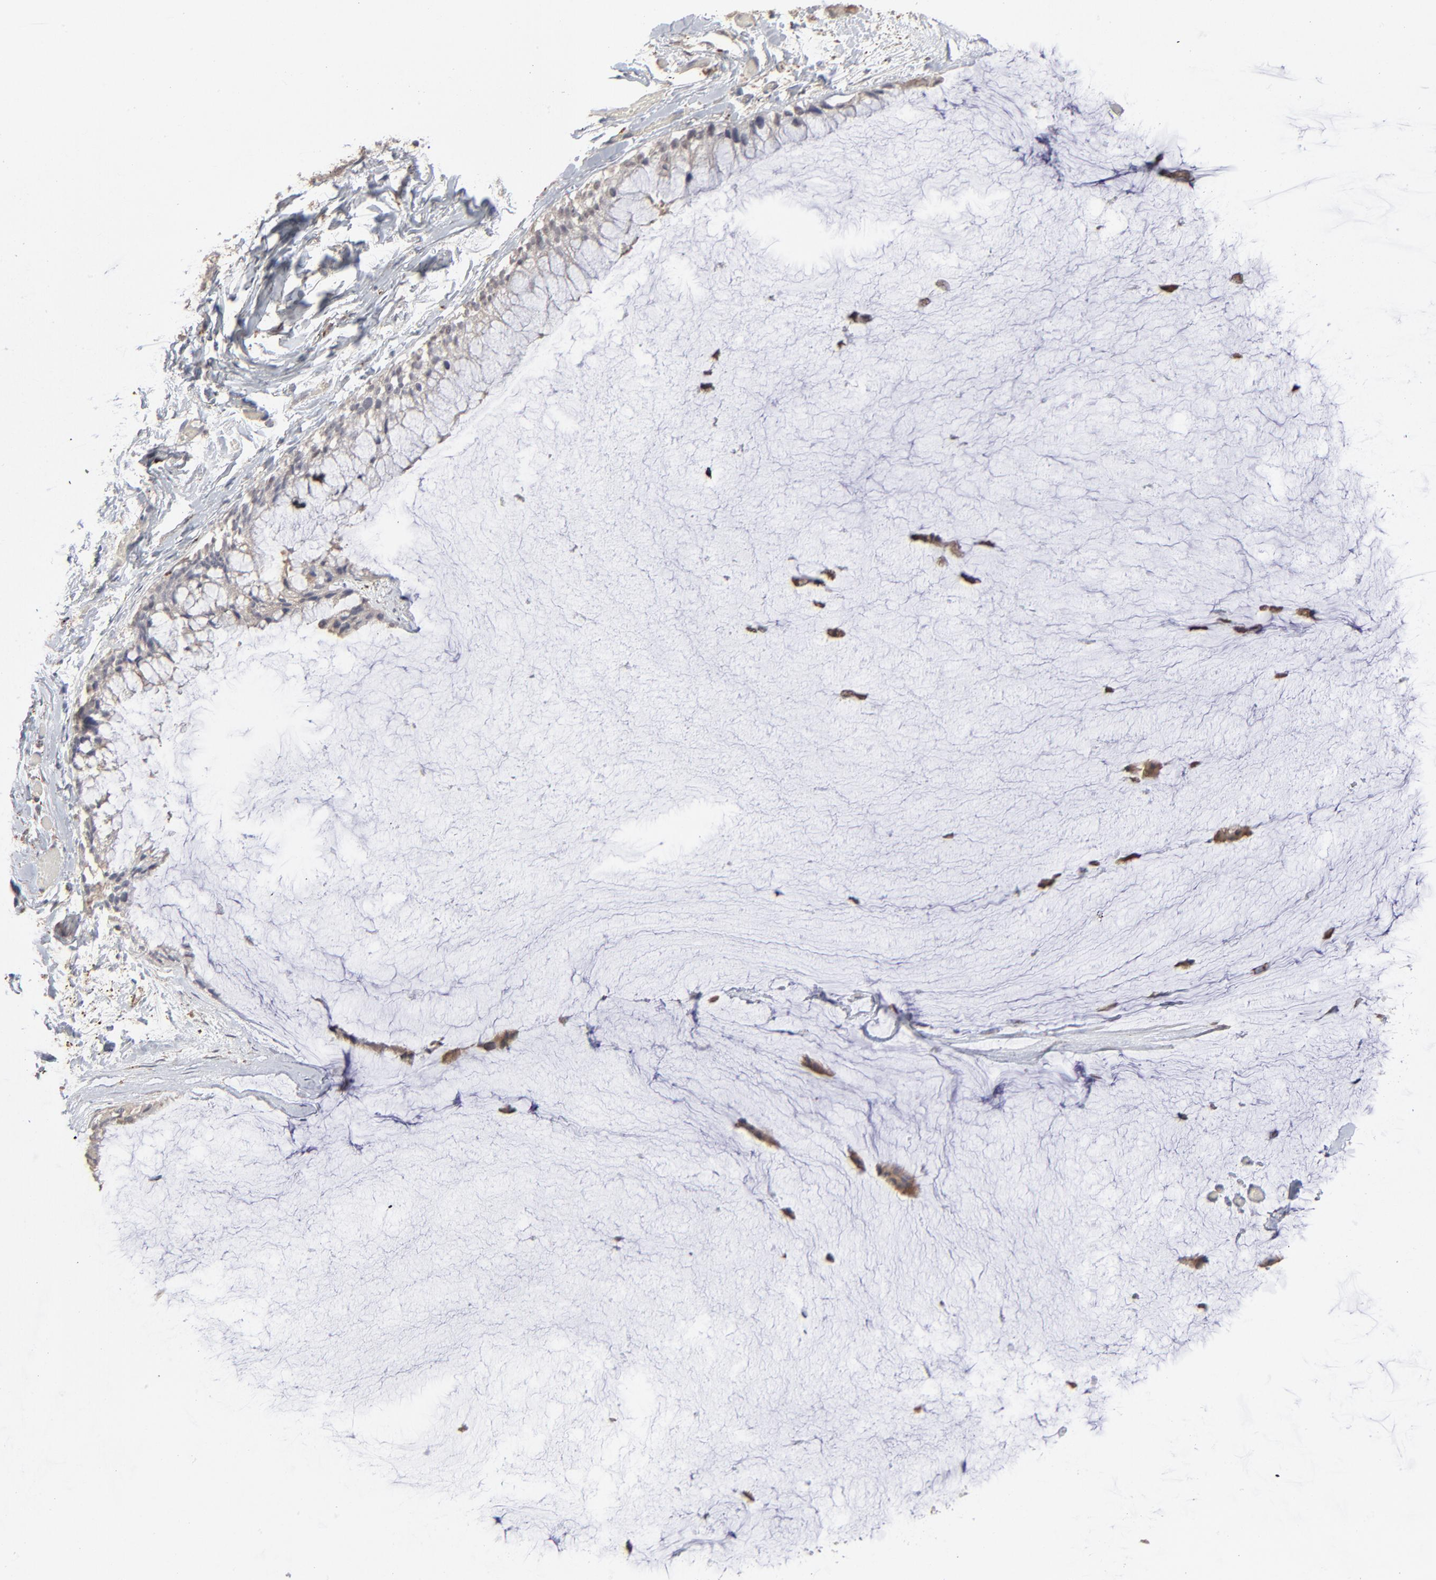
{"staining": {"intensity": "weak", "quantity": ">75%", "location": "cytoplasmic/membranous"}, "tissue": "ovarian cancer", "cell_type": "Tumor cells", "image_type": "cancer", "snomed": [{"axis": "morphology", "description": "Cystadenocarcinoma, mucinous, NOS"}, {"axis": "topography", "description": "Ovary"}], "caption": "This photomicrograph reveals ovarian cancer (mucinous cystadenocarcinoma) stained with immunohistochemistry to label a protein in brown. The cytoplasmic/membranous of tumor cells show weak positivity for the protein. Nuclei are counter-stained blue.", "gene": "POMT2", "patient": {"sex": "female", "age": 39}}